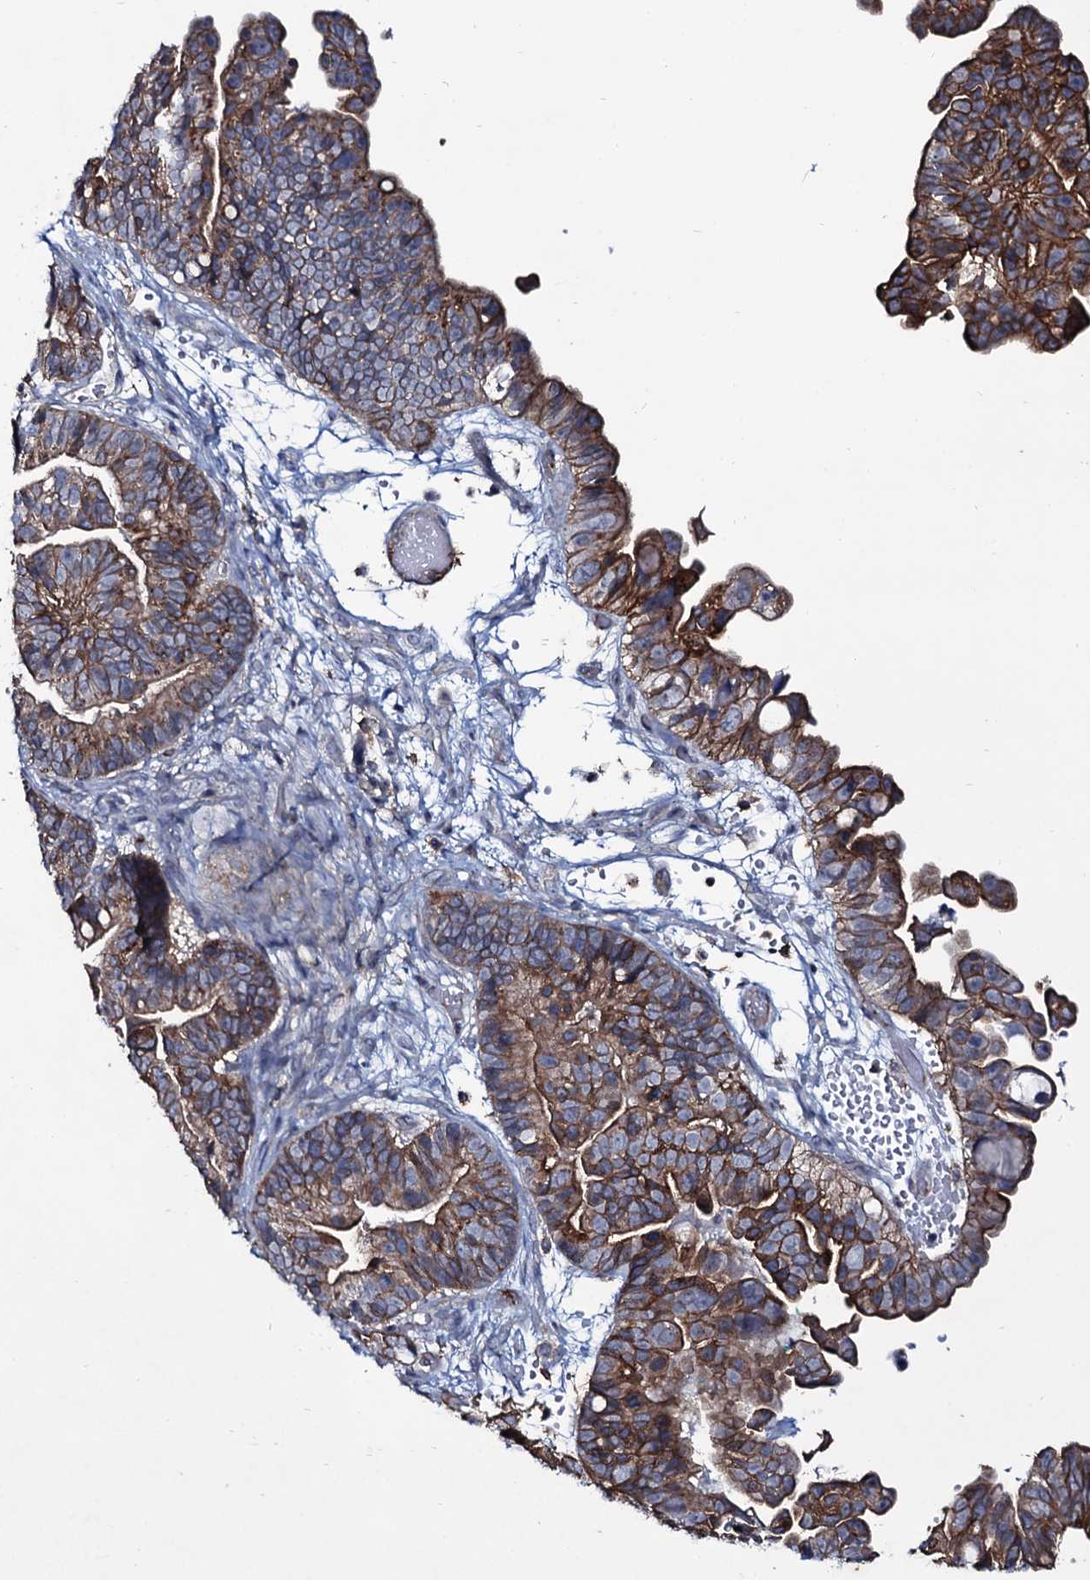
{"staining": {"intensity": "moderate", "quantity": ">75%", "location": "cytoplasmic/membranous"}, "tissue": "ovarian cancer", "cell_type": "Tumor cells", "image_type": "cancer", "snomed": [{"axis": "morphology", "description": "Cystadenocarcinoma, serous, NOS"}, {"axis": "topography", "description": "Ovary"}], "caption": "Protein positivity by IHC reveals moderate cytoplasmic/membranous staining in approximately >75% of tumor cells in ovarian serous cystadenocarcinoma. (Brightfield microscopy of DAB IHC at high magnification).", "gene": "SNAP23", "patient": {"sex": "female", "age": 56}}